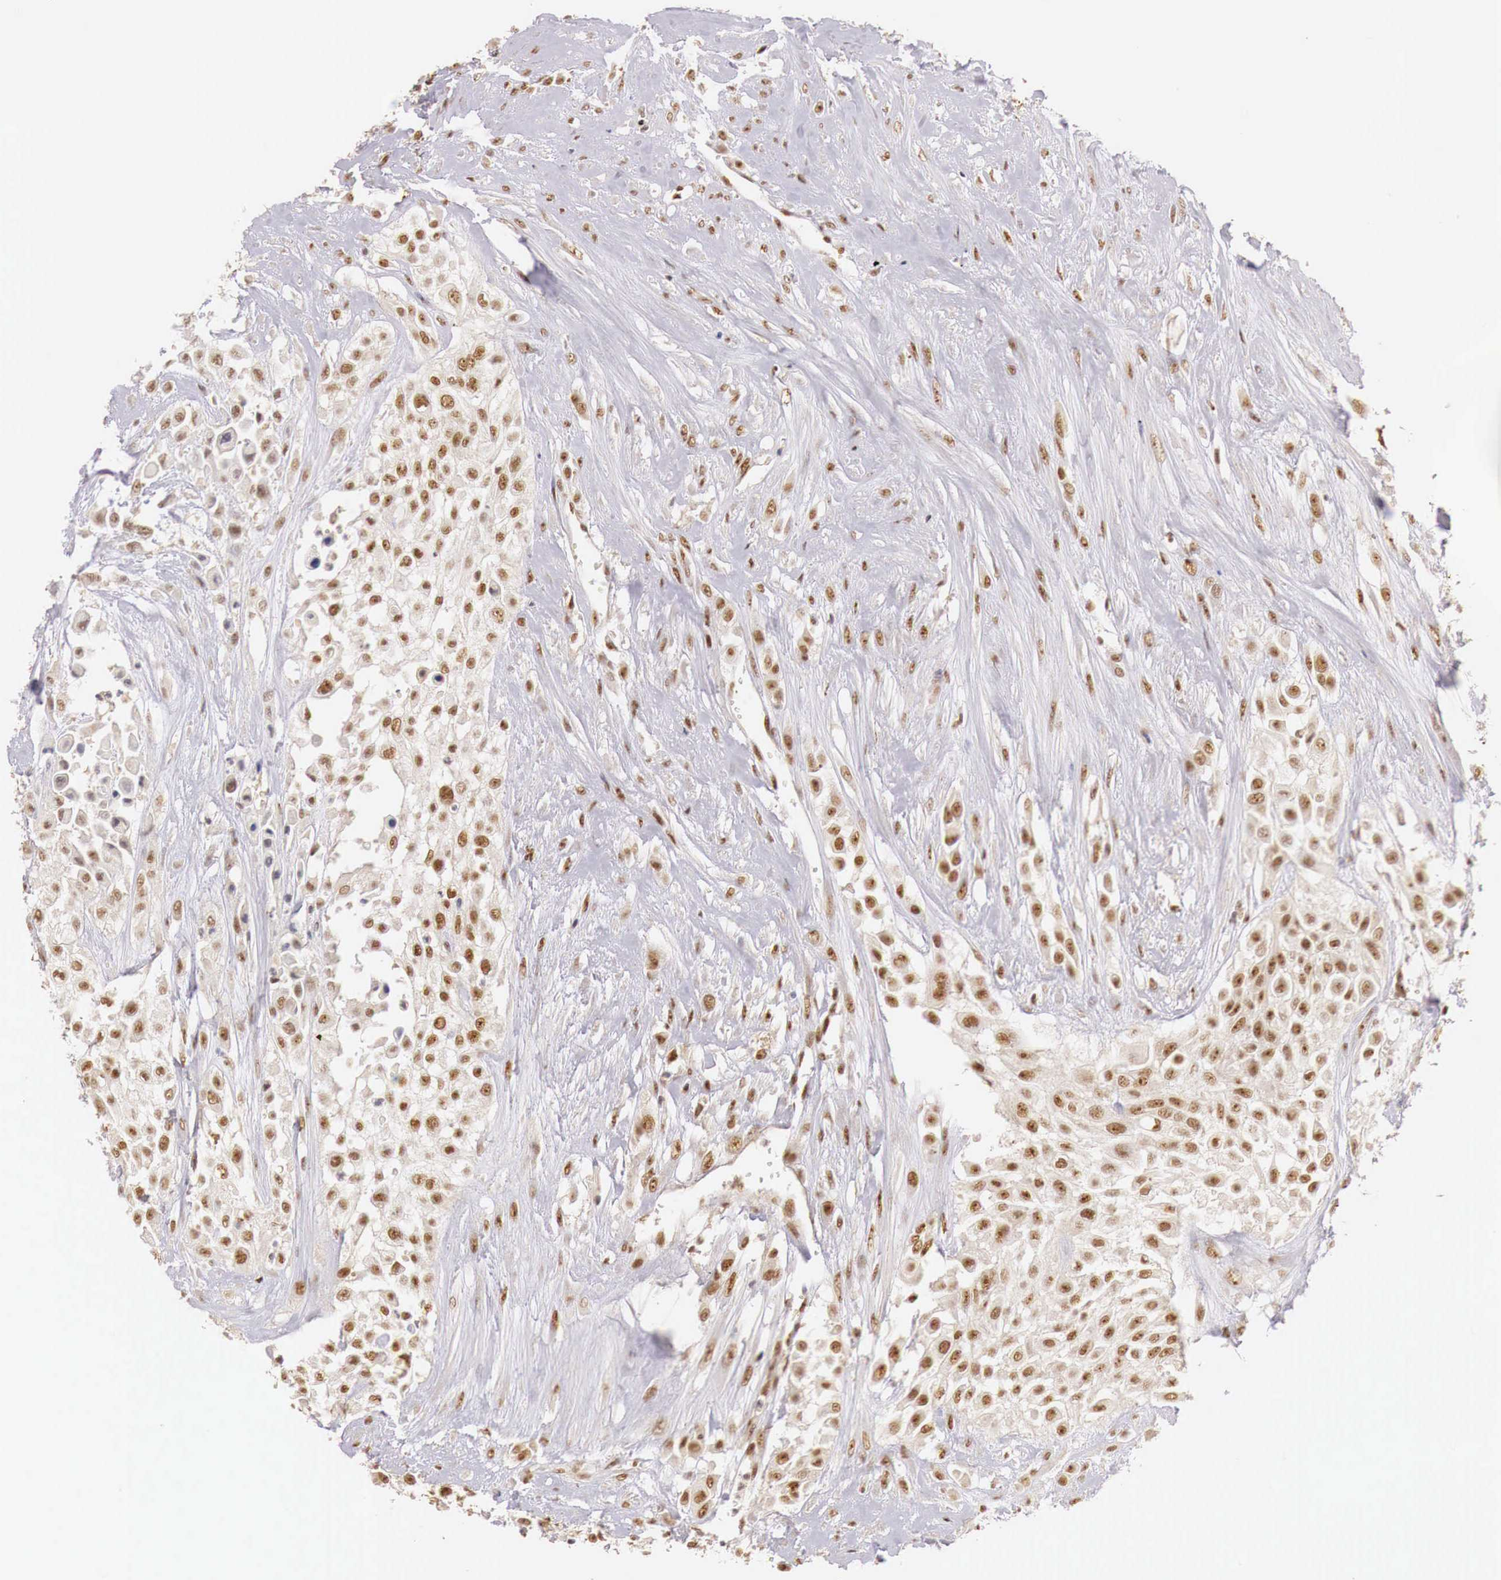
{"staining": {"intensity": "weak", "quantity": ">75%", "location": "cytoplasmic/membranous,nuclear"}, "tissue": "urothelial cancer", "cell_type": "Tumor cells", "image_type": "cancer", "snomed": [{"axis": "morphology", "description": "Urothelial carcinoma, High grade"}, {"axis": "topography", "description": "Urinary bladder"}], "caption": "This photomicrograph displays IHC staining of human urothelial cancer, with low weak cytoplasmic/membranous and nuclear positivity in approximately >75% of tumor cells.", "gene": "GPKOW", "patient": {"sex": "male", "age": 57}}